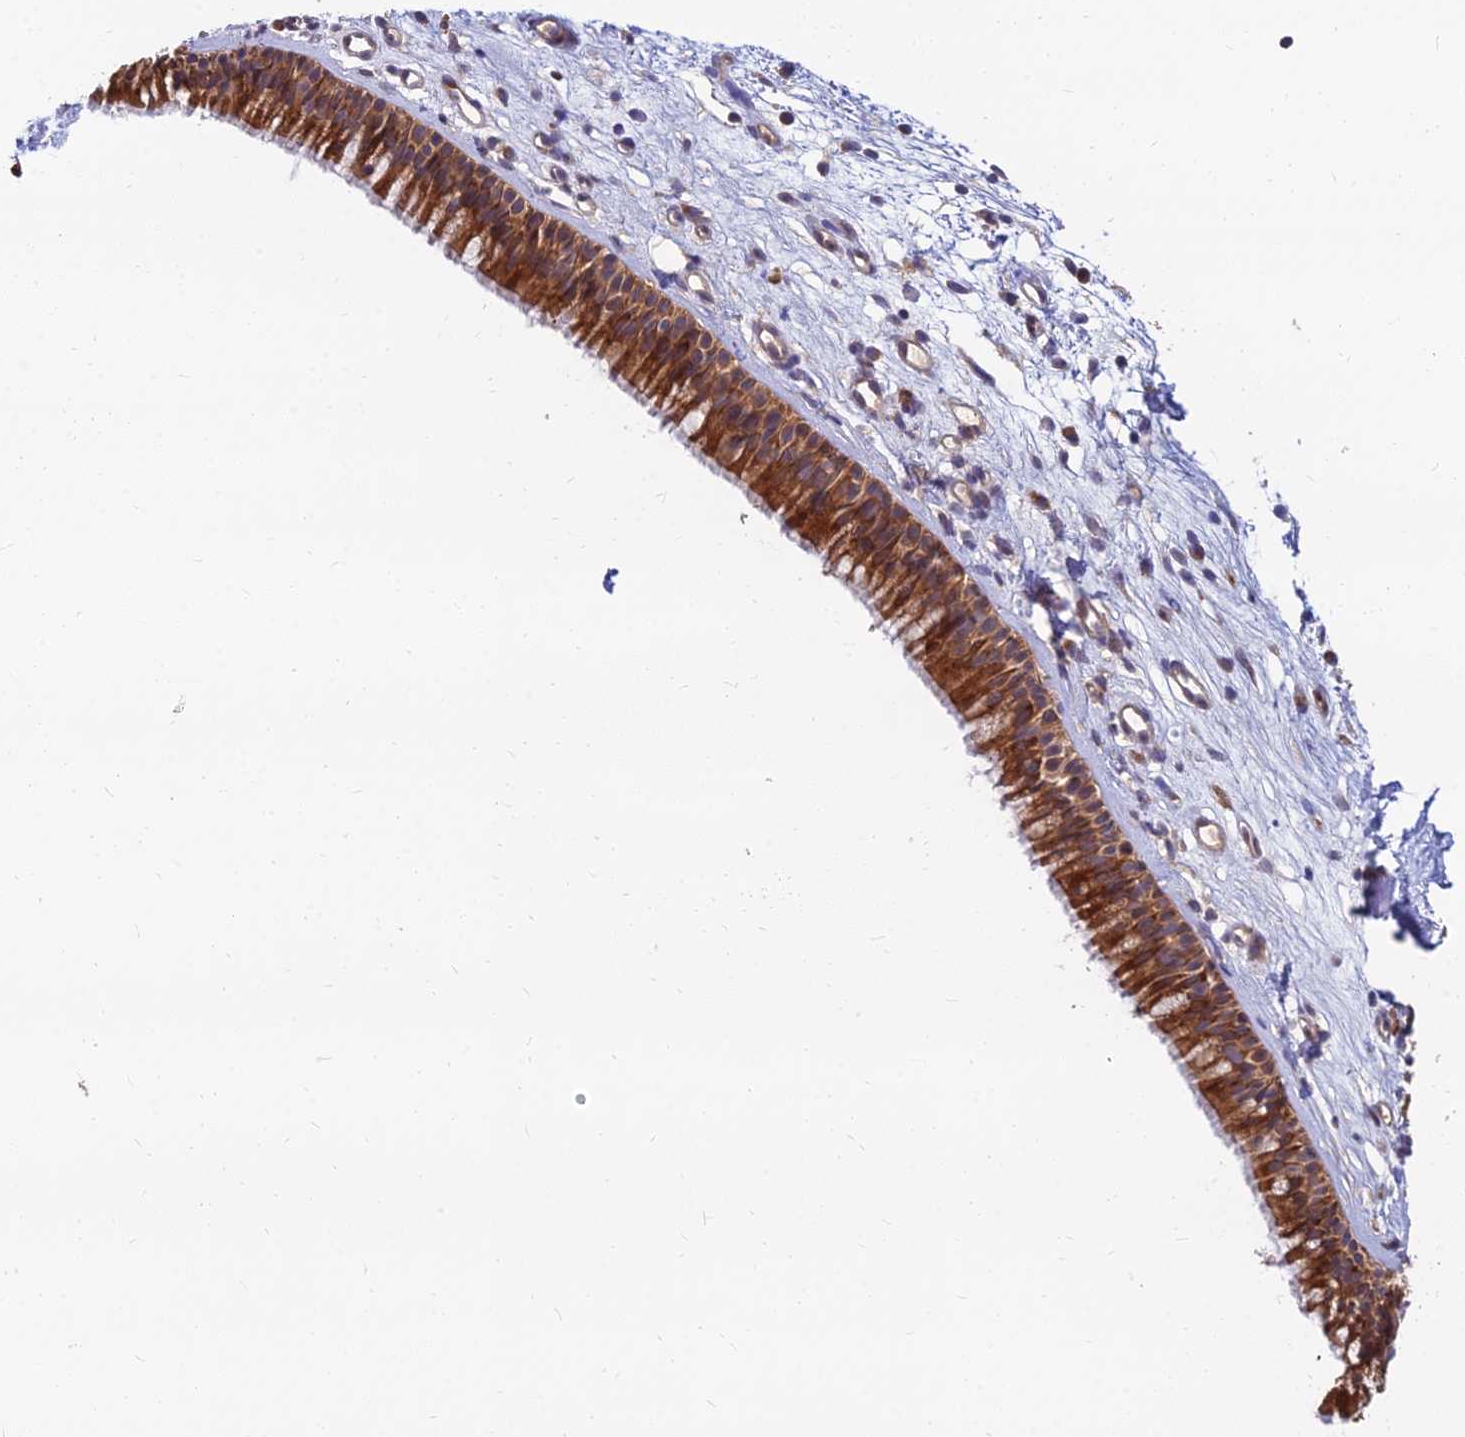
{"staining": {"intensity": "strong", "quantity": ">75%", "location": "cytoplasmic/membranous"}, "tissue": "nasopharynx", "cell_type": "Respiratory epithelial cells", "image_type": "normal", "snomed": [{"axis": "morphology", "description": "Normal tissue, NOS"}, {"axis": "morphology", "description": "Inflammation, NOS"}, {"axis": "morphology", "description": "Malignant melanoma, Metastatic site"}, {"axis": "topography", "description": "Nasopharynx"}], "caption": "Immunohistochemical staining of normal human nasopharynx exhibits >75% levels of strong cytoplasmic/membranous protein staining in about >75% of respiratory epithelial cells. The staining was performed using DAB, with brown indicating positive protein expression. Nuclei are stained blue with hematoxylin.", "gene": "CCT6A", "patient": {"sex": "male", "age": 70}}